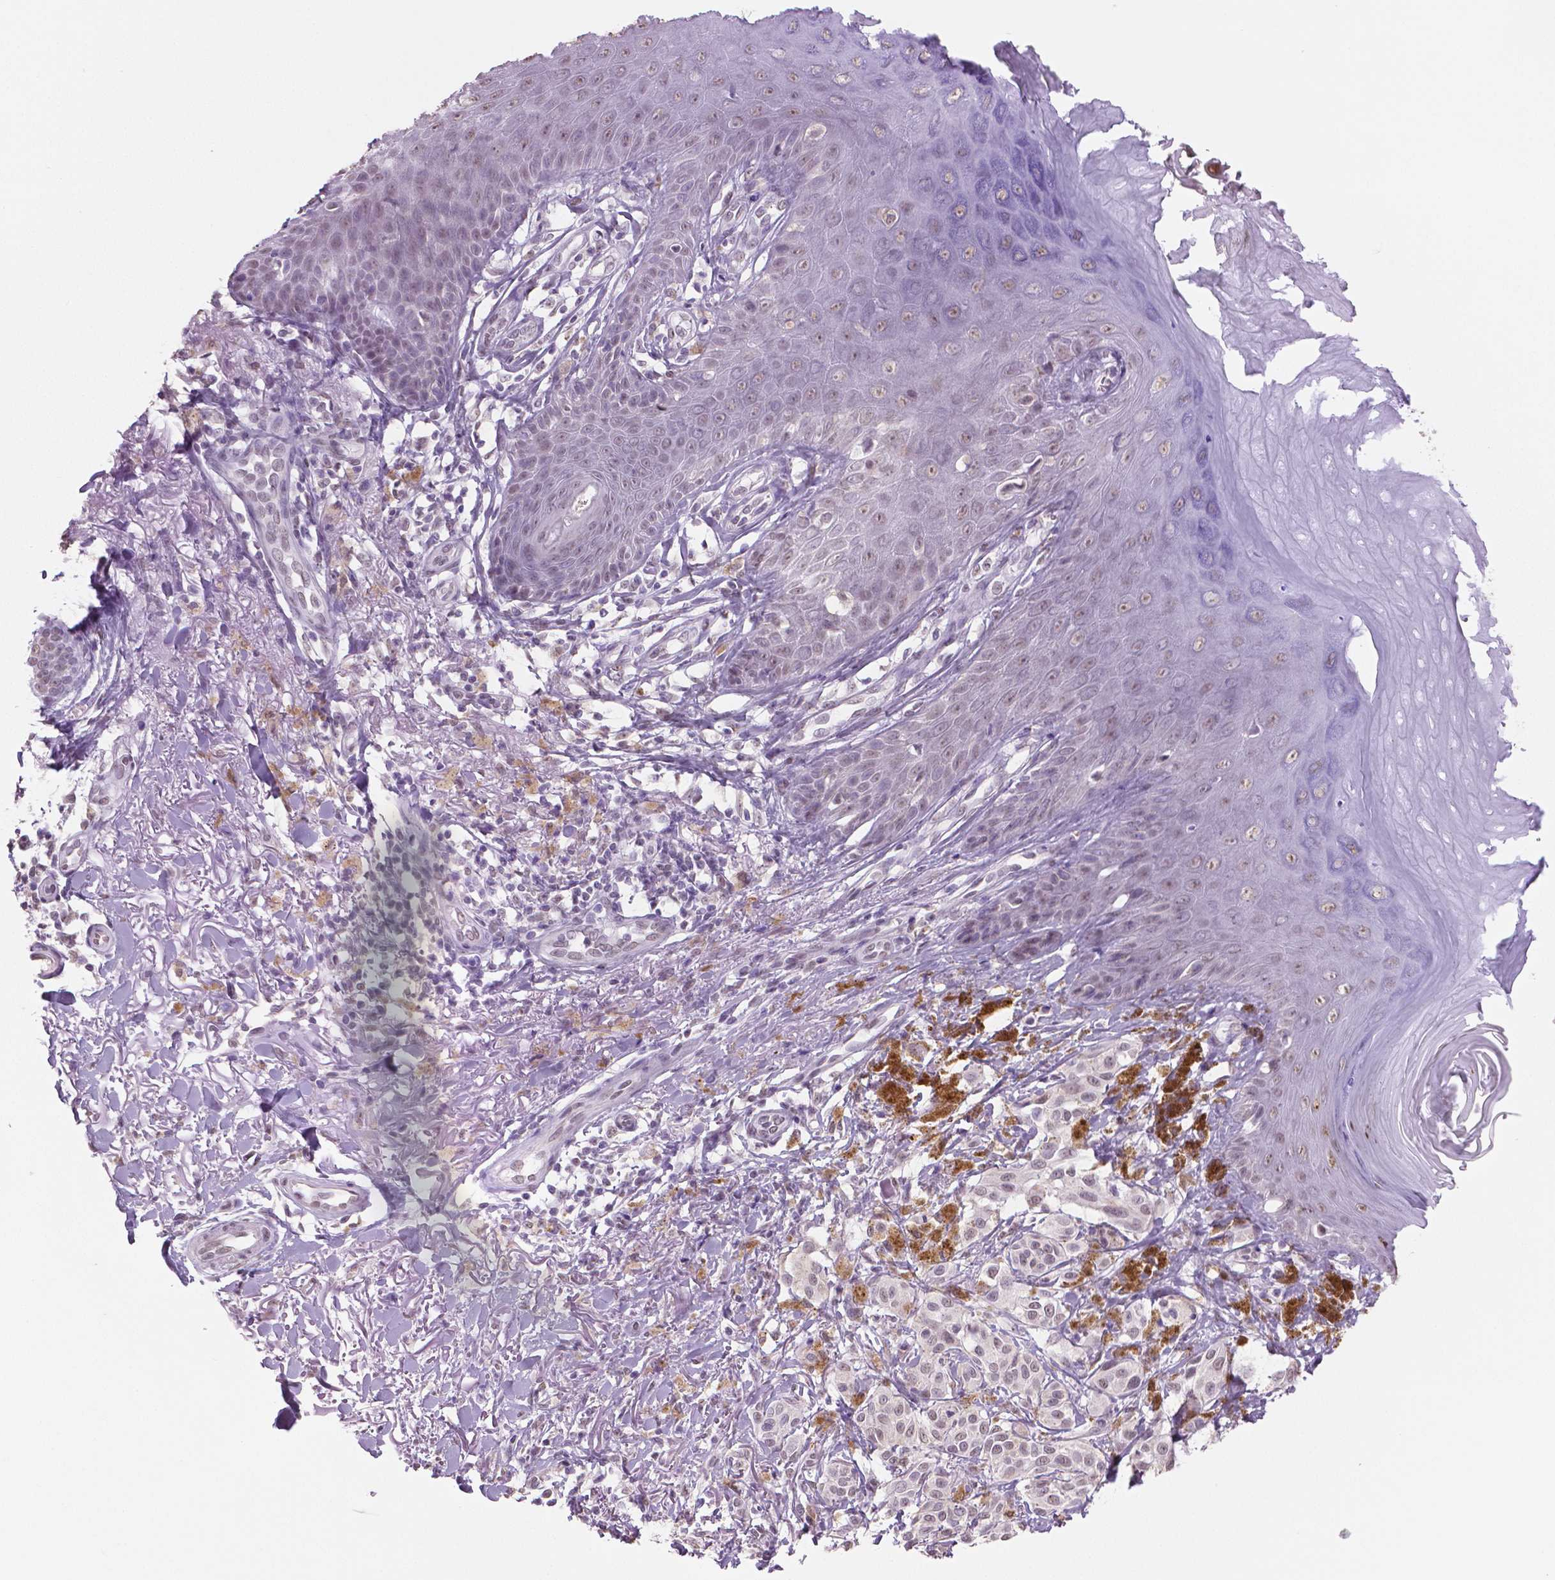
{"staining": {"intensity": "negative", "quantity": "none", "location": "none"}, "tissue": "melanoma", "cell_type": "Tumor cells", "image_type": "cancer", "snomed": [{"axis": "morphology", "description": "Malignant melanoma, NOS"}, {"axis": "topography", "description": "Skin"}], "caption": "There is no significant positivity in tumor cells of melanoma.", "gene": "IGF2BP1", "patient": {"sex": "female", "age": 80}}